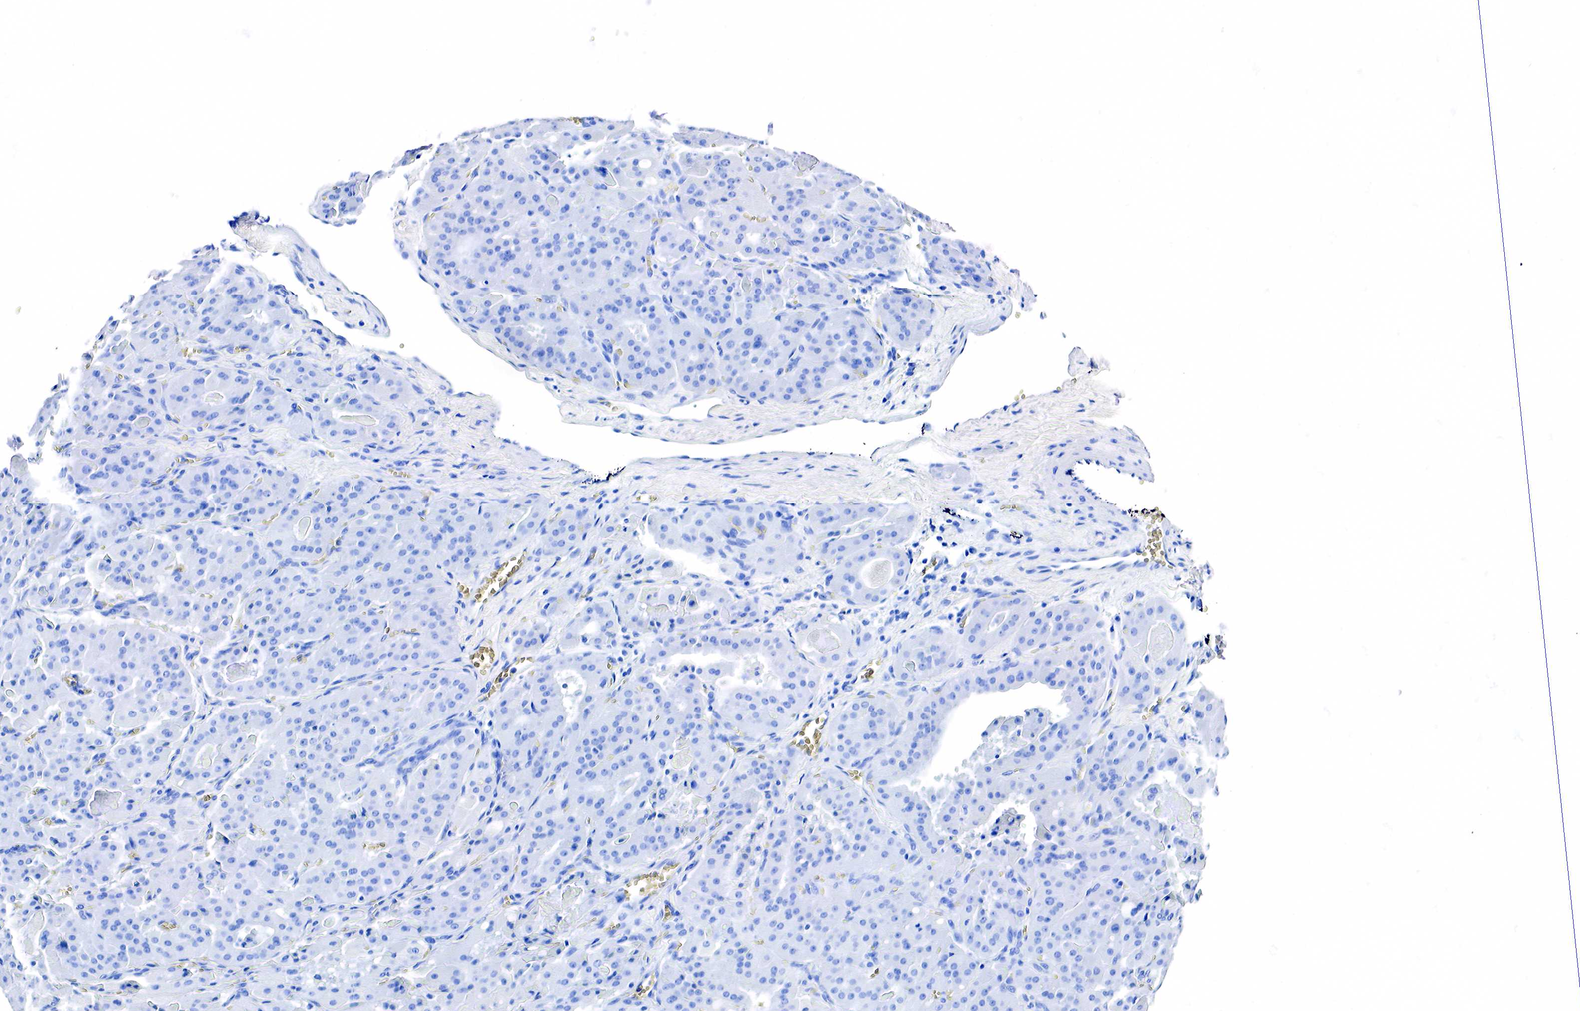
{"staining": {"intensity": "negative", "quantity": "none", "location": "none"}, "tissue": "thyroid cancer", "cell_type": "Tumor cells", "image_type": "cancer", "snomed": [{"axis": "morphology", "description": "Carcinoma, NOS"}, {"axis": "topography", "description": "Thyroid gland"}], "caption": "Thyroid cancer was stained to show a protein in brown. There is no significant expression in tumor cells.", "gene": "ACP3", "patient": {"sex": "male", "age": 76}}